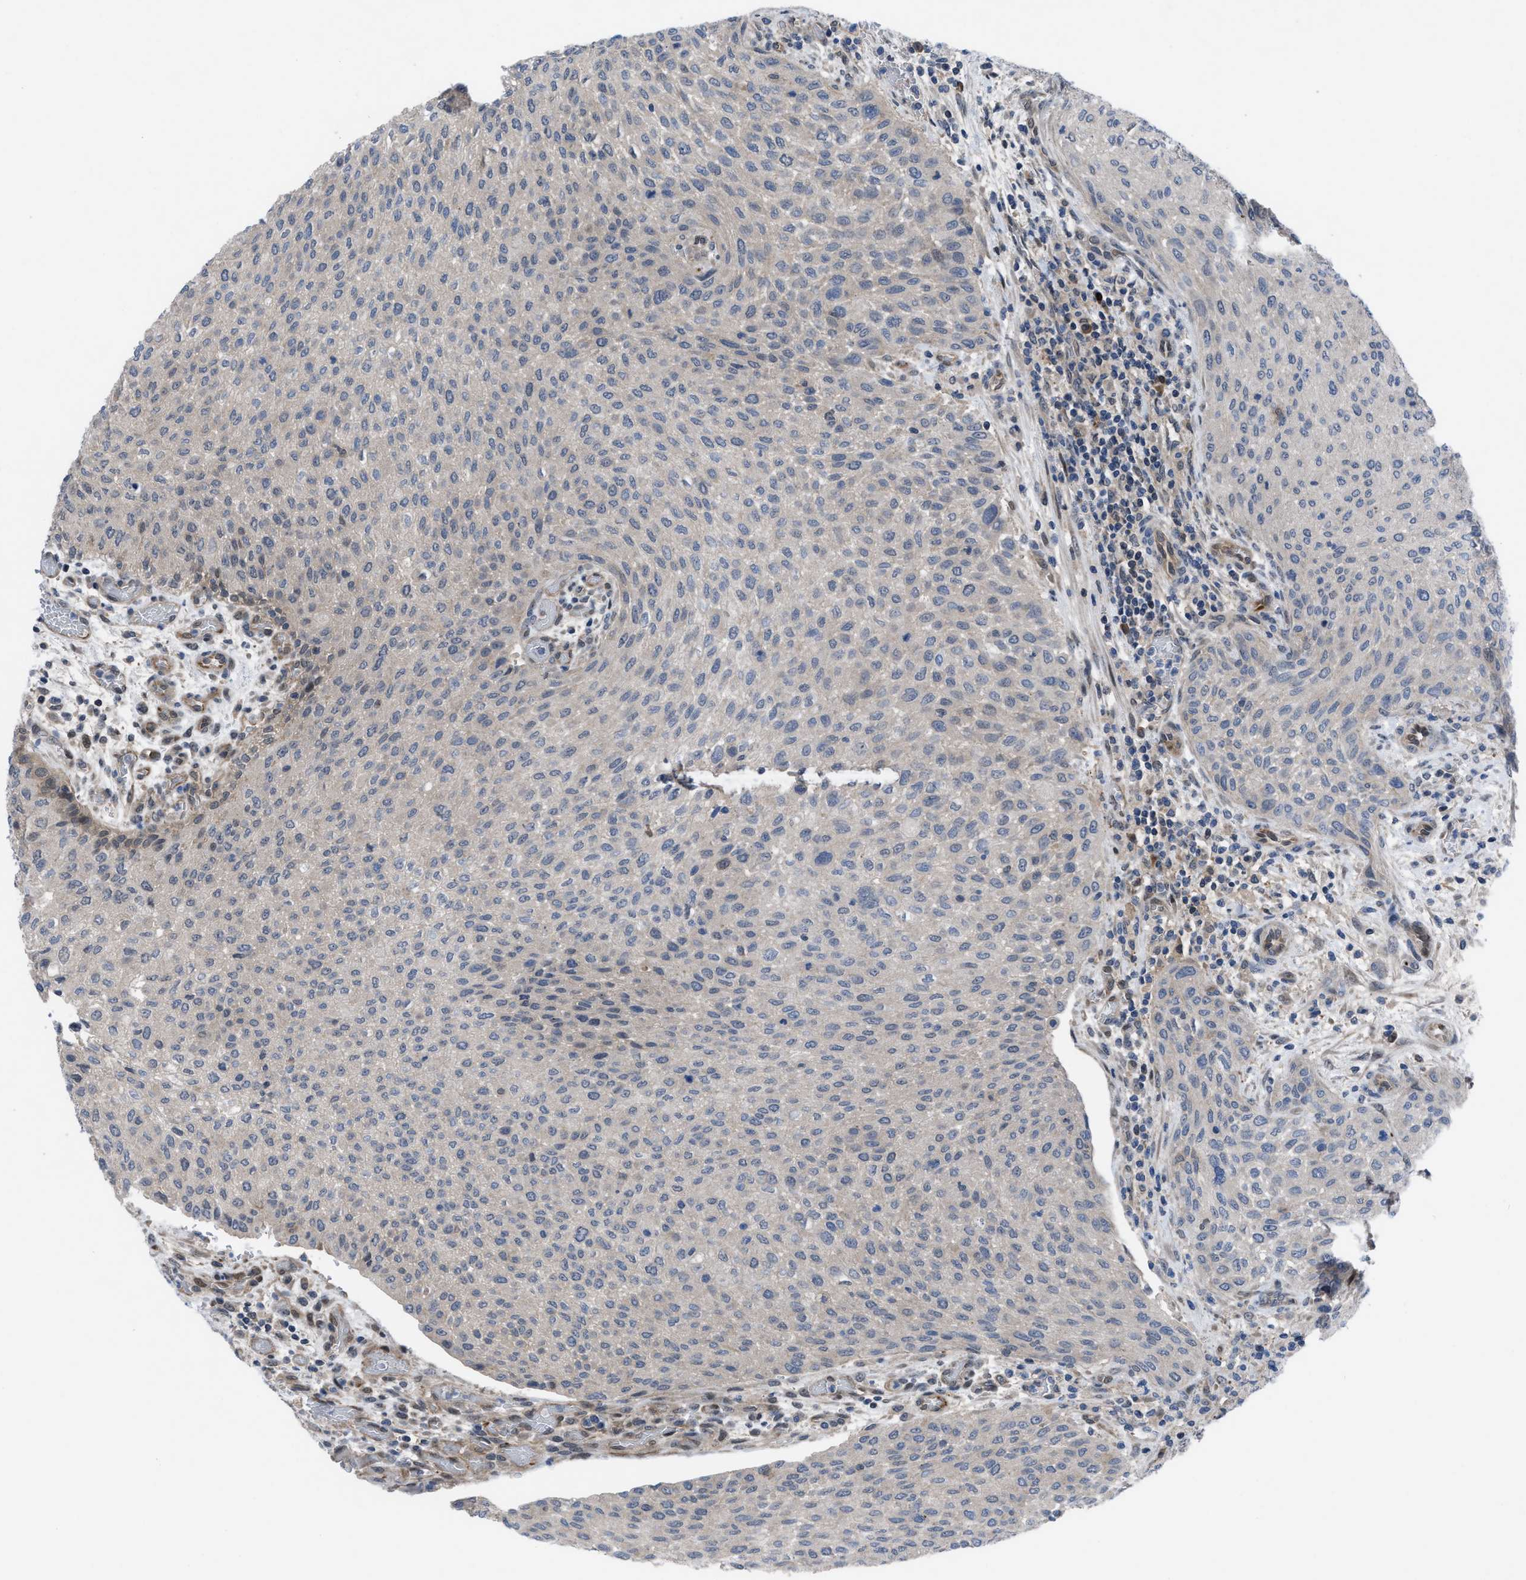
{"staining": {"intensity": "negative", "quantity": "none", "location": "none"}, "tissue": "urothelial cancer", "cell_type": "Tumor cells", "image_type": "cancer", "snomed": [{"axis": "morphology", "description": "Urothelial carcinoma, Low grade"}, {"axis": "morphology", "description": "Urothelial carcinoma, High grade"}, {"axis": "topography", "description": "Urinary bladder"}], "caption": "An IHC micrograph of urothelial carcinoma (high-grade) is shown. There is no staining in tumor cells of urothelial carcinoma (high-grade).", "gene": "IL17RE", "patient": {"sex": "male", "age": 35}}